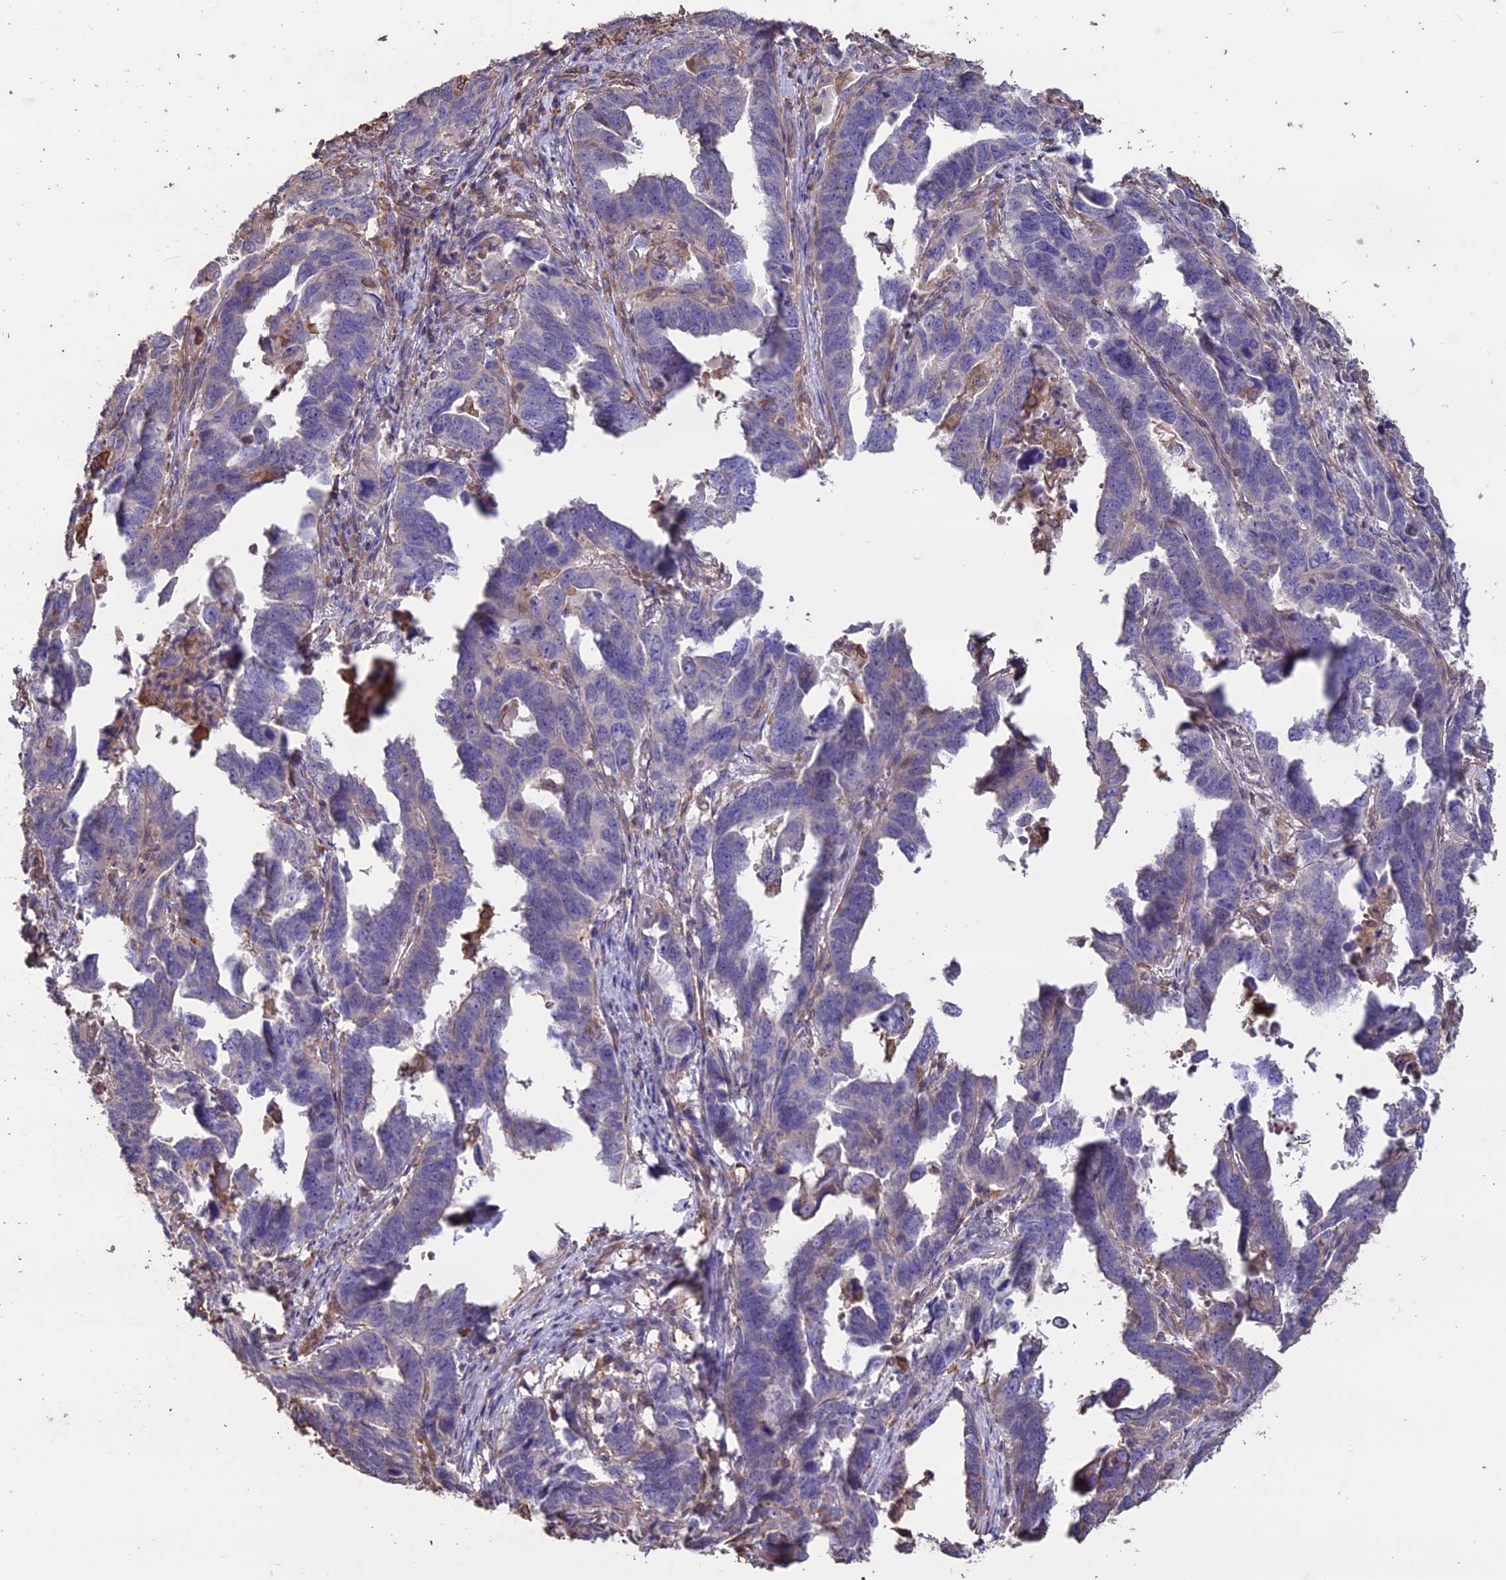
{"staining": {"intensity": "negative", "quantity": "none", "location": "none"}, "tissue": "endometrial cancer", "cell_type": "Tumor cells", "image_type": "cancer", "snomed": [{"axis": "morphology", "description": "Adenocarcinoma, NOS"}, {"axis": "topography", "description": "Endometrium"}], "caption": "A histopathology image of human endometrial cancer (adenocarcinoma) is negative for staining in tumor cells.", "gene": "CCDC148", "patient": {"sex": "female", "age": 65}}